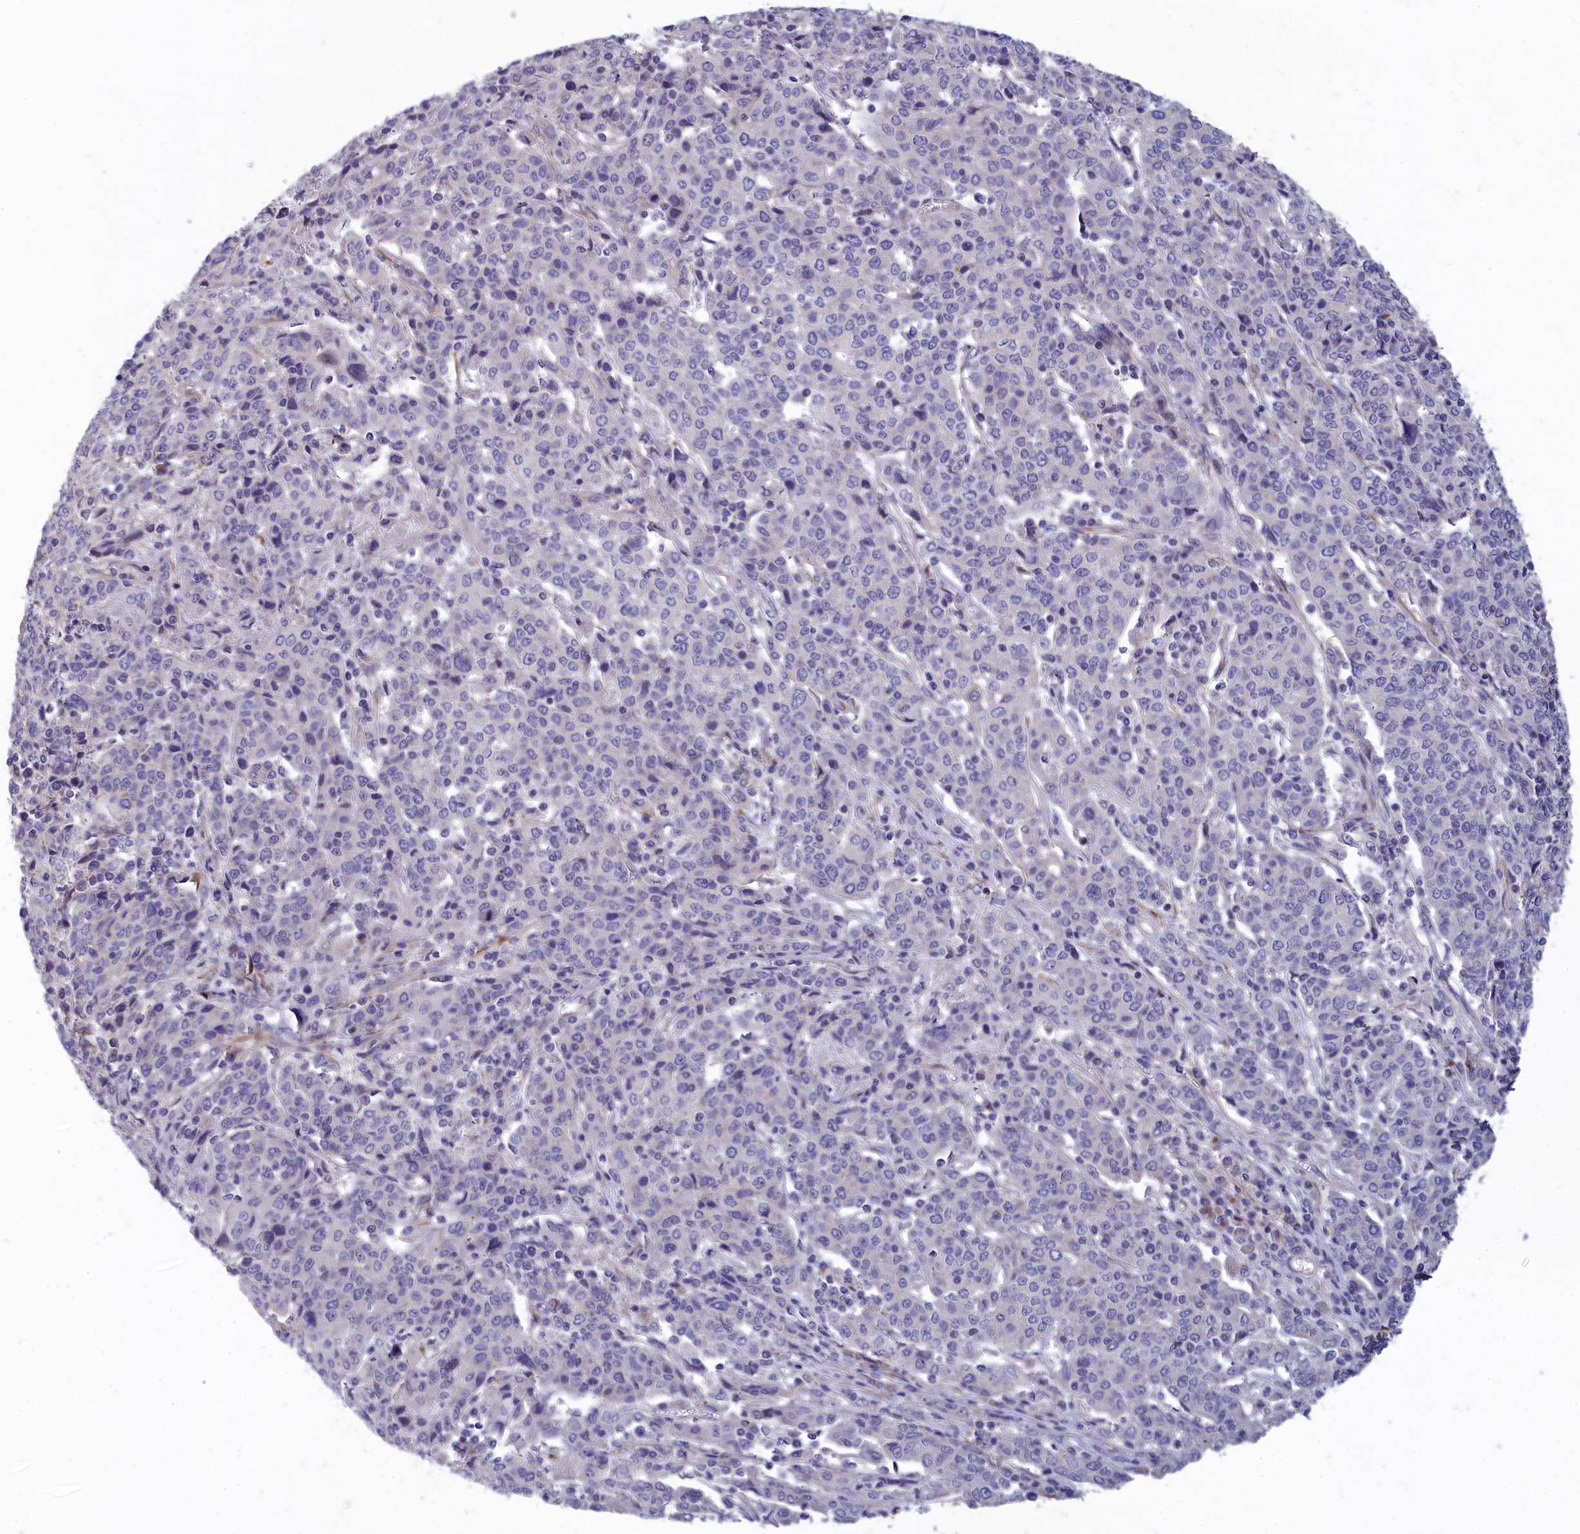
{"staining": {"intensity": "negative", "quantity": "none", "location": "none"}, "tissue": "cervical cancer", "cell_type": "Tumor cells", "image_type": "cancer", "snomed": [{"axis": "morphology", "description": "Squamous cell carcinoma, NOS"}, {"axis": "topography", "description": "Cervix"}], "caption": "Immunohistochemistry (IHC) image of cervical squamous cell carcinoma stained for a protein (brown), which shows no expression in tumor cells.", "gene": "TUBGCP4", "patient": {"sex": "female", "age": 67}}